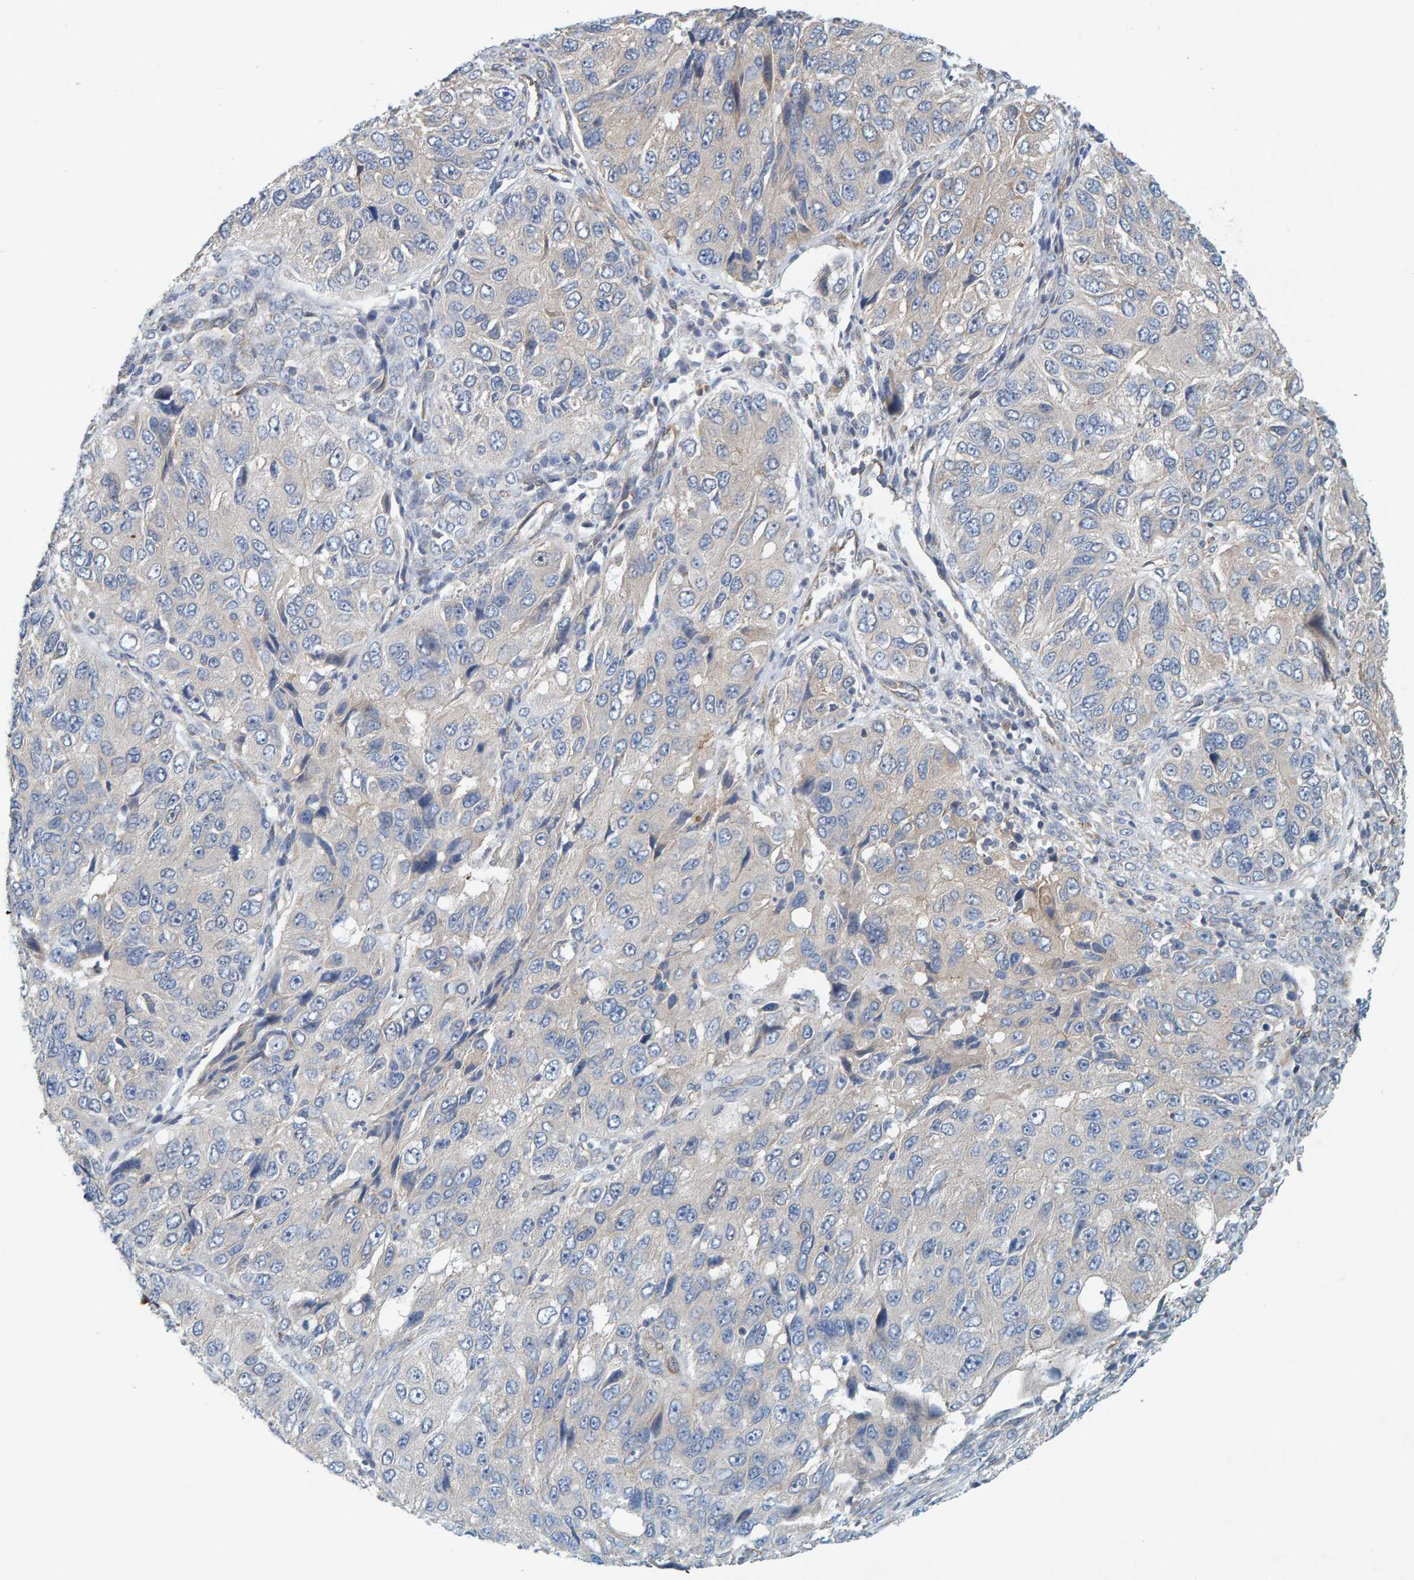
{"staining": {"intensity": "negative", "quantity": "none", "location": "none"}, "tissue": "ovarian cancer", "cell_type": "Tumor cells", "image_type": "cancer", "snomed": [{"axis": "morphology", "description": "Carcinoma, endometroid"}, {"axis": "topography", "description": "Ovary"}], "caption": "Immunohistochemistry micrograph of ovarian cancer stained for a protein (brown), which displays no expression in tumor cells.", "gene": "PRKD2", "patient": {"sex": "female", "age": 51}}